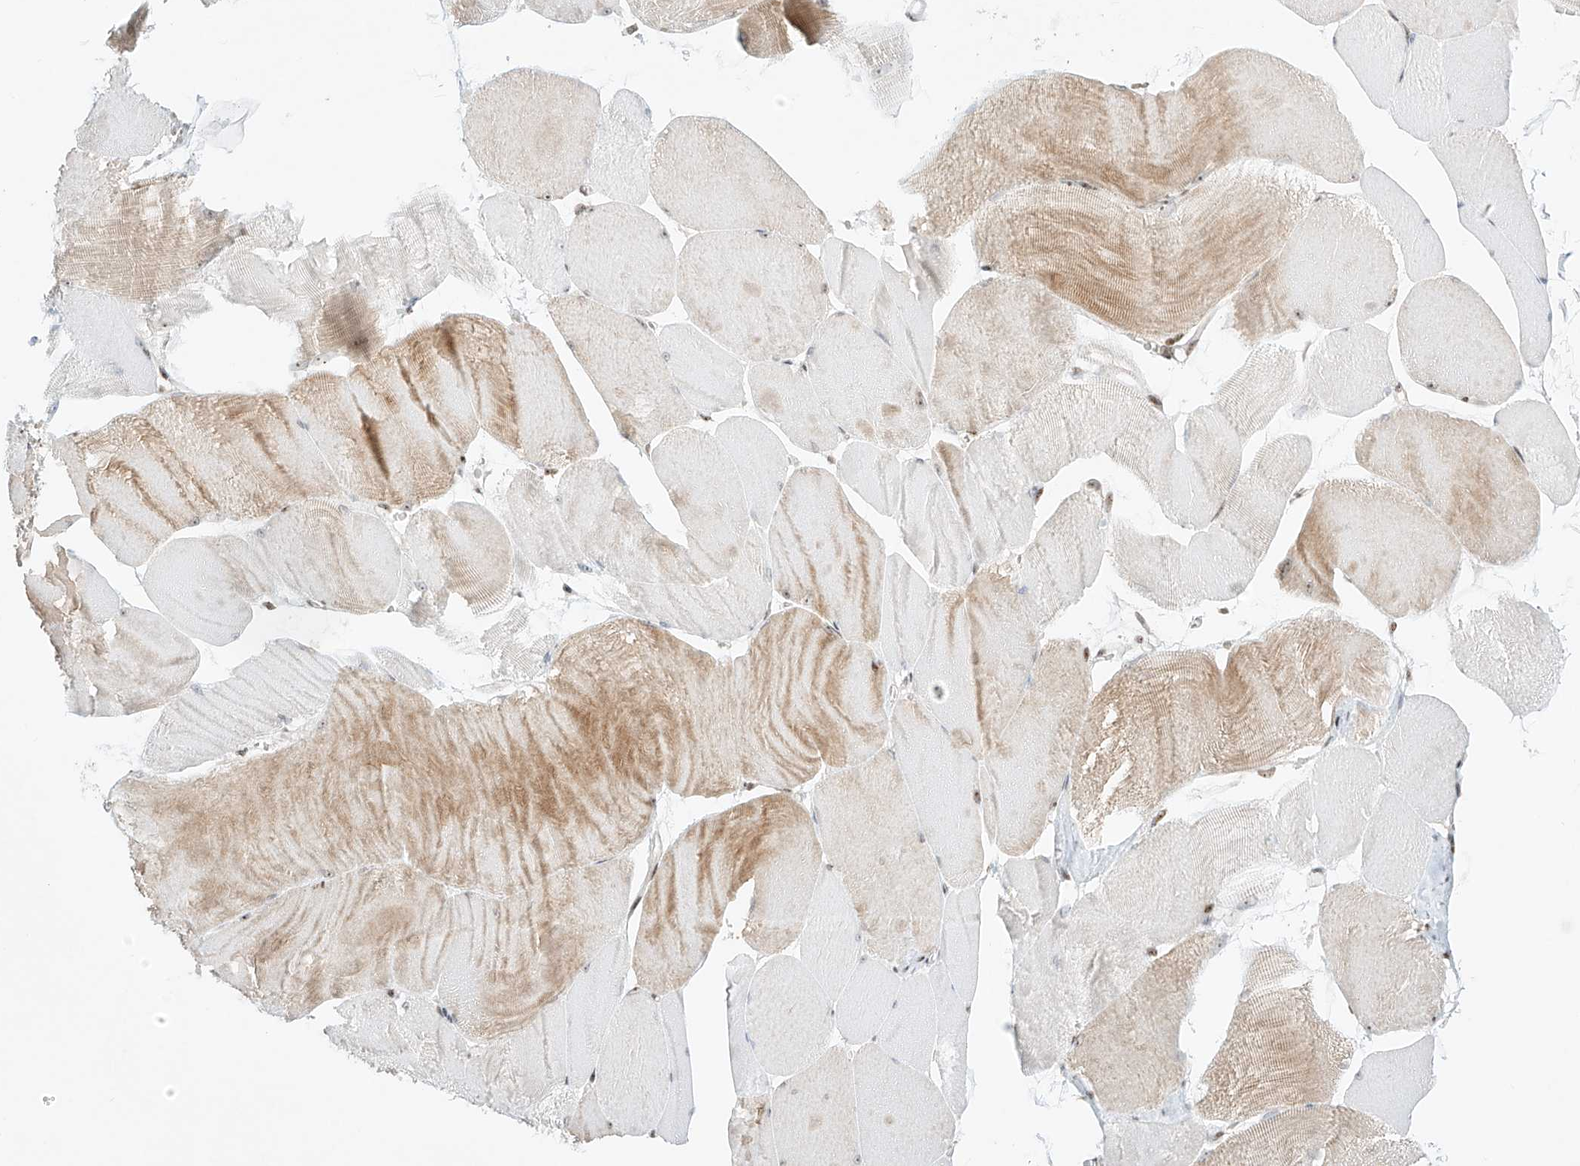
{"staining": {"intensity": "moderate", "quantity": "25%-75%", "location": "cytoplasmic/membranous"}, "tissue": "skeletal muscle", "cell_type": "Myocytes", "image_type": "normal", "snomed": [{"axis": "morphology", "description": "Normal tissue, NOS"}, {"axis": "morphology", "description": "Basal cell carcinoma"}, {"axis": "topography", "description": "Skeletal muscle"}], "caption": "Immunohistochemical staining of benign human skeletal muscle shows 25%-75% levels of moderate cytoplasmic/membranous protein positivity in approximately 25%-75% of myocytes. (DAB (3,3'-diaminobenzidine) IHC with brightfield microscopy, high magnification).", "gene": "ZNF512", "patient": {"sex": "female", "age": 64}}